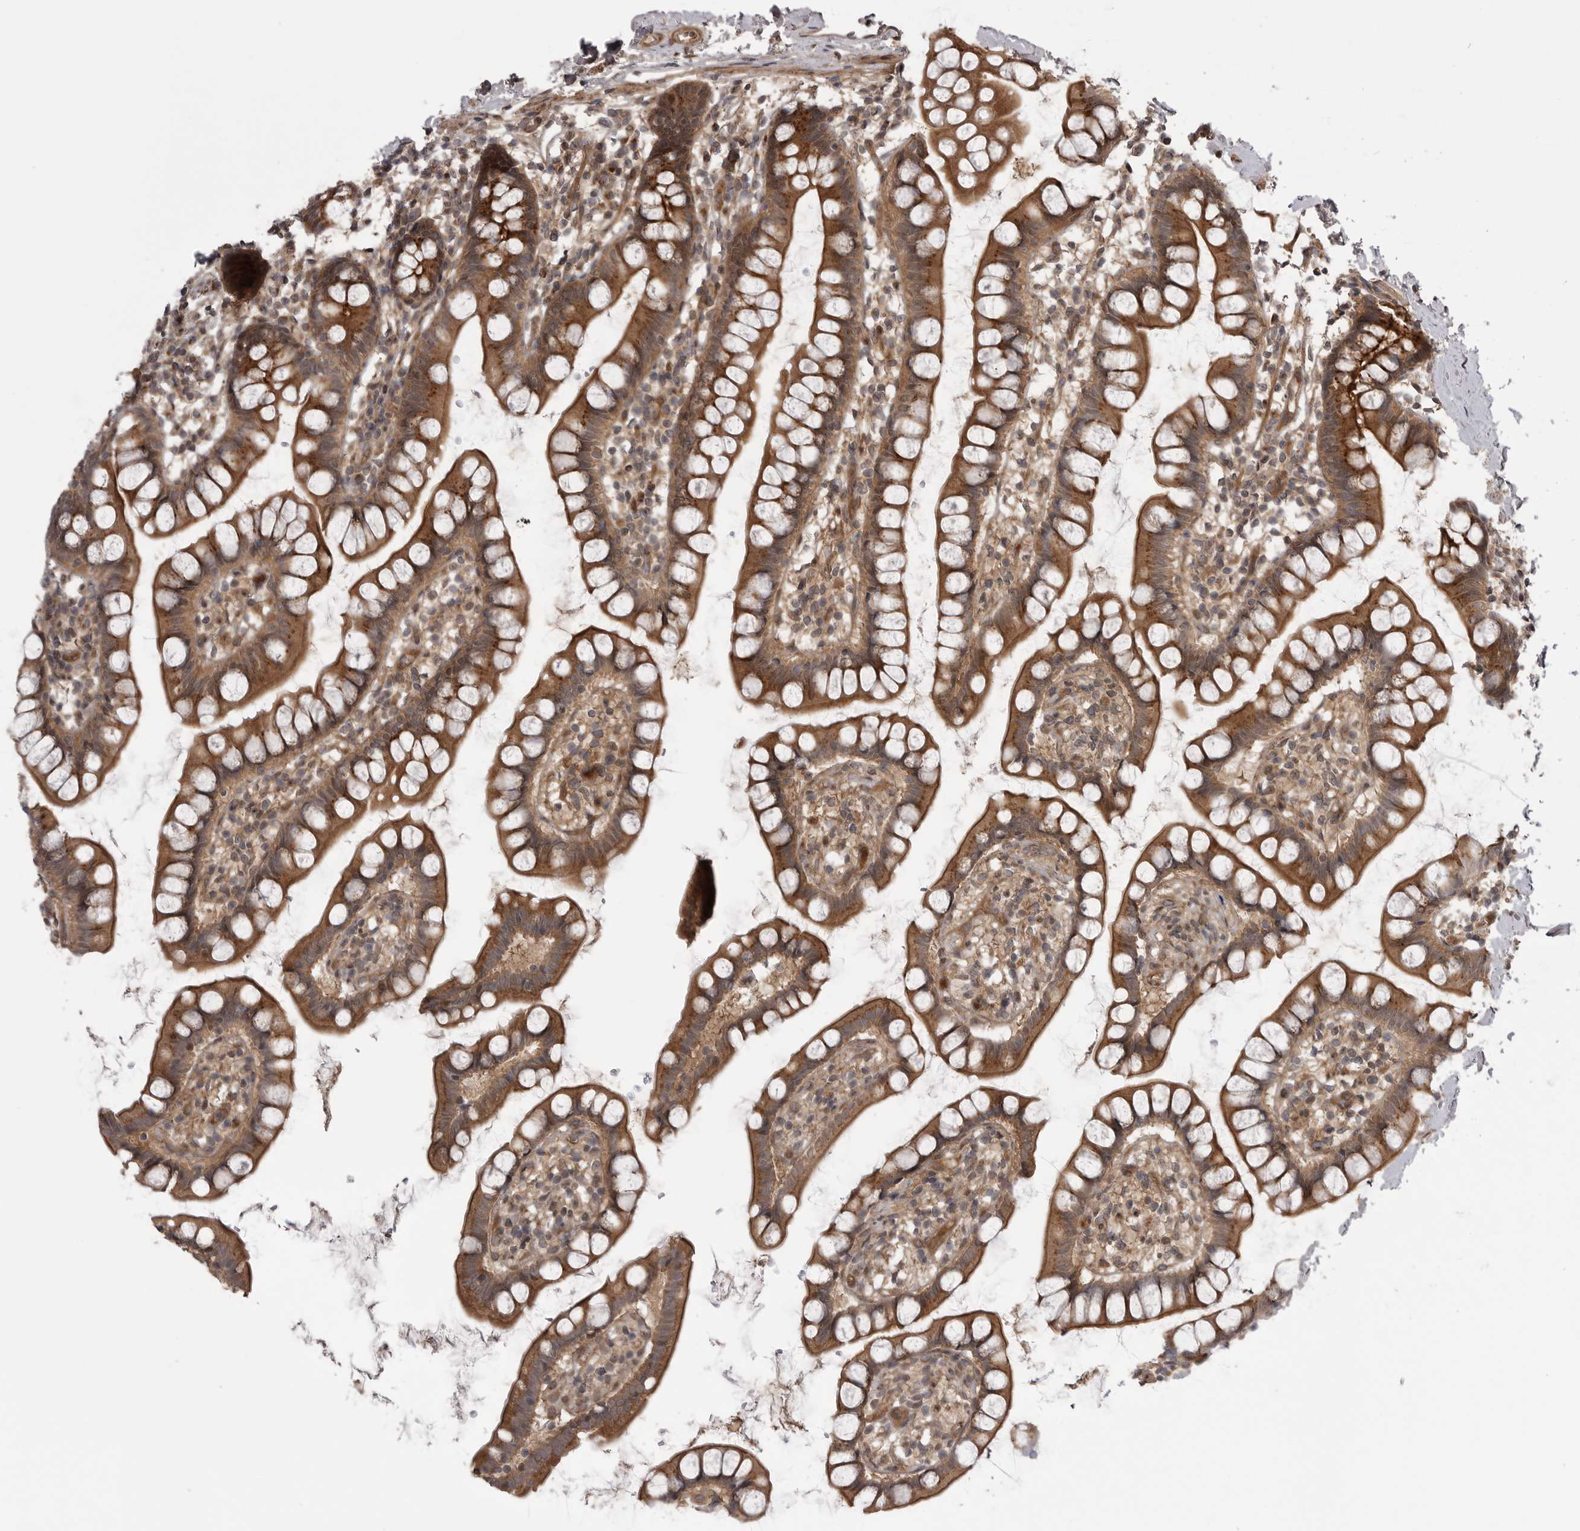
{"staining": {"intensity": "moderate", "quantity": ">75%", "location": "cytoplasmic/membranous"}, "tissue": "small intestine", "cell_type": "Glandular cells", "image_type": "normal", "snomed": [{"axis": "morphology", "description": "Normal tissue, NOS"}, {"axis": "topography", "description": "Small intestine"}], "caption": "Protein expression analysis of benign small intestine shows moderate cytoplasmic/membranous positivity in approximately >75% of glandular cells.", "gene": "PDCL", "patient": {"sex": "female", "age": 84}}